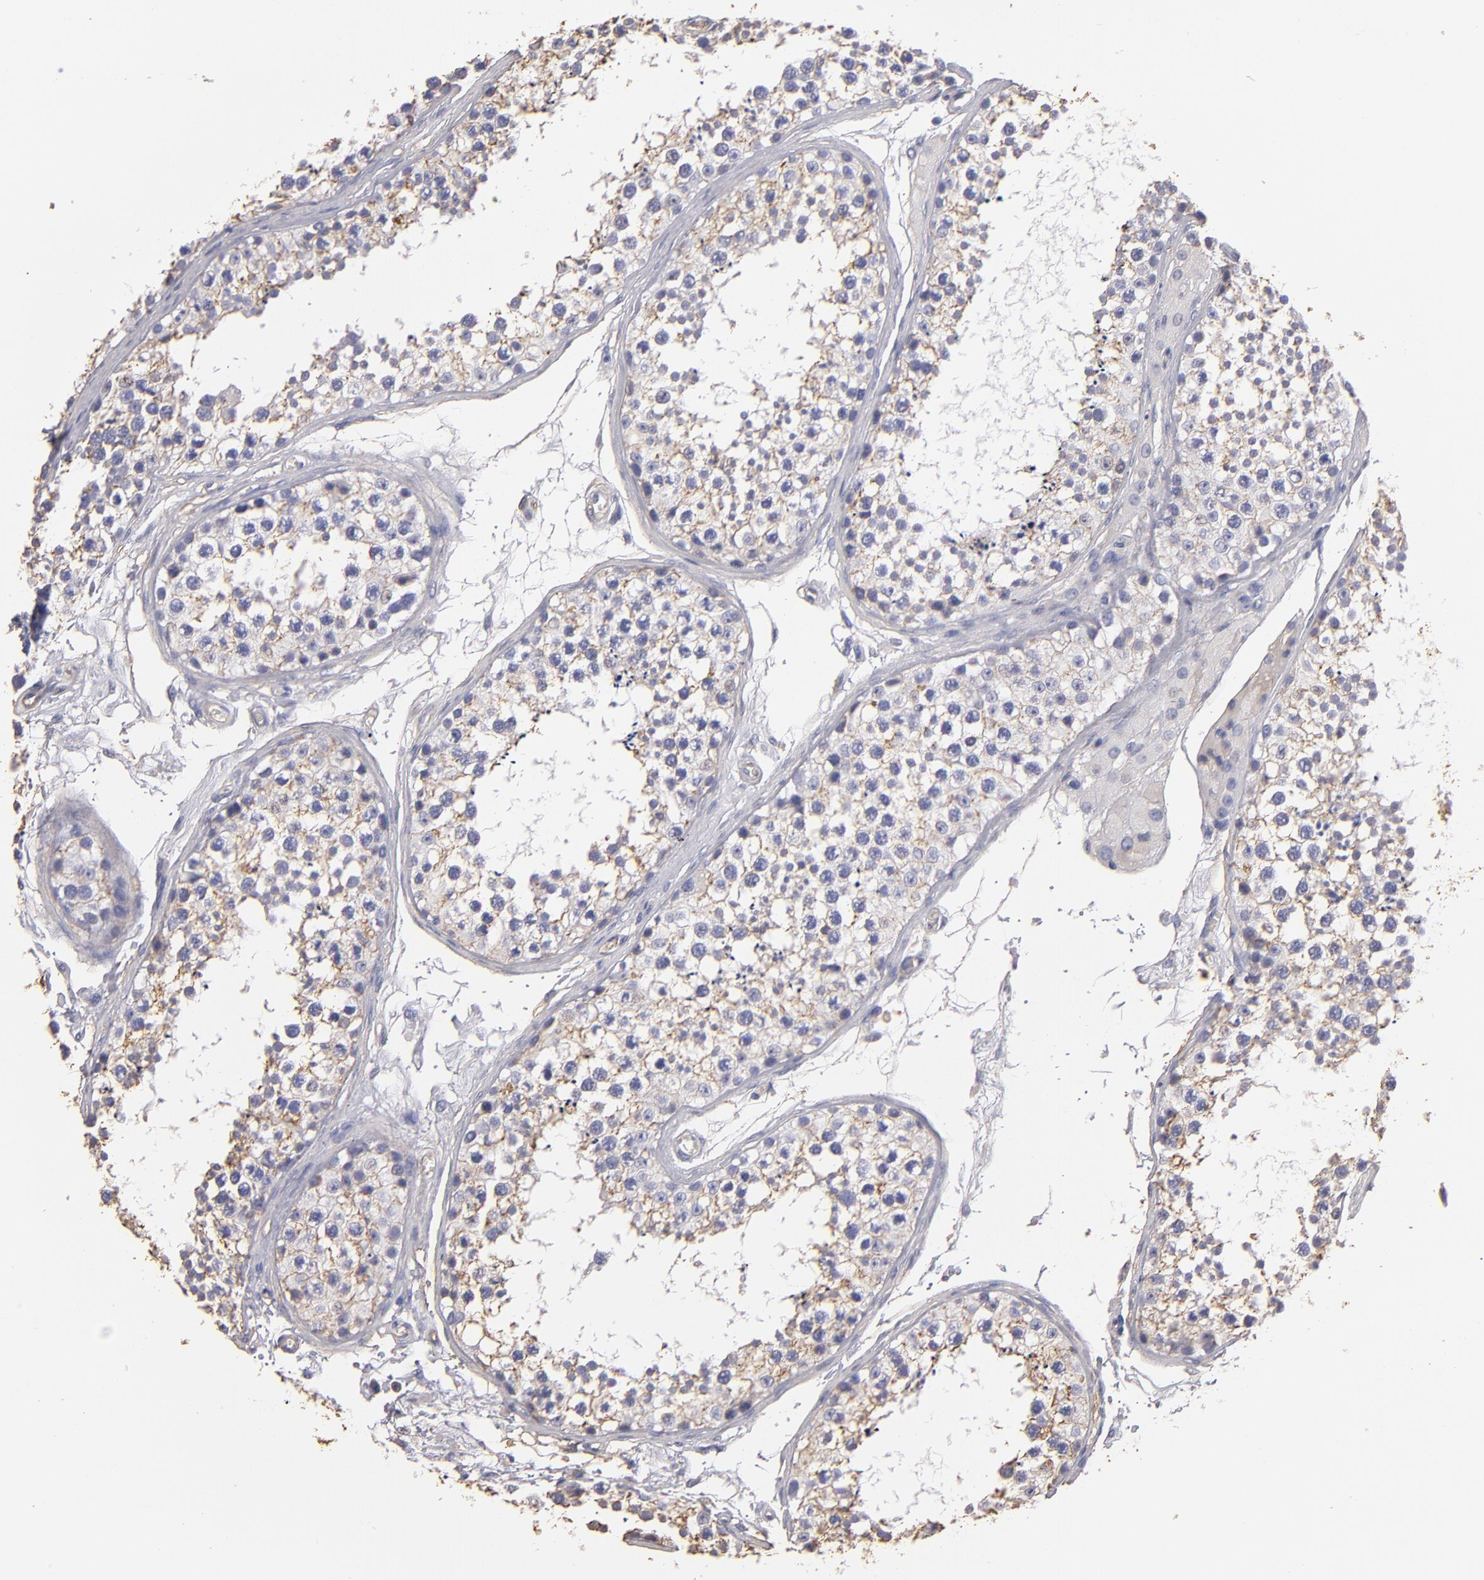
{"staining": {"intensity": "weak", "quantity": "25%-75%", "location": "cytoplasmic/membranous"}, "tissue": "testis", "cell_type": "Cells in seminiferous ducts", "image_type": "normal", "snomed": [{"axis": "morphology", "description": "Normal tissue, NOS"}, {"axis": "topography", "description": "Testis"}], "caption": "This photomicrograph displays unremarkable testis stained with immunohistochemistry (IHC) to label a protein in brown. The cytoplasmic/membranous of cells in seminiferous ducts show weak positivity for the protein. Nuclei are counter-stained blue.", "gene": "ABCB1", "patient": {"sex": "male", "age": 57}}